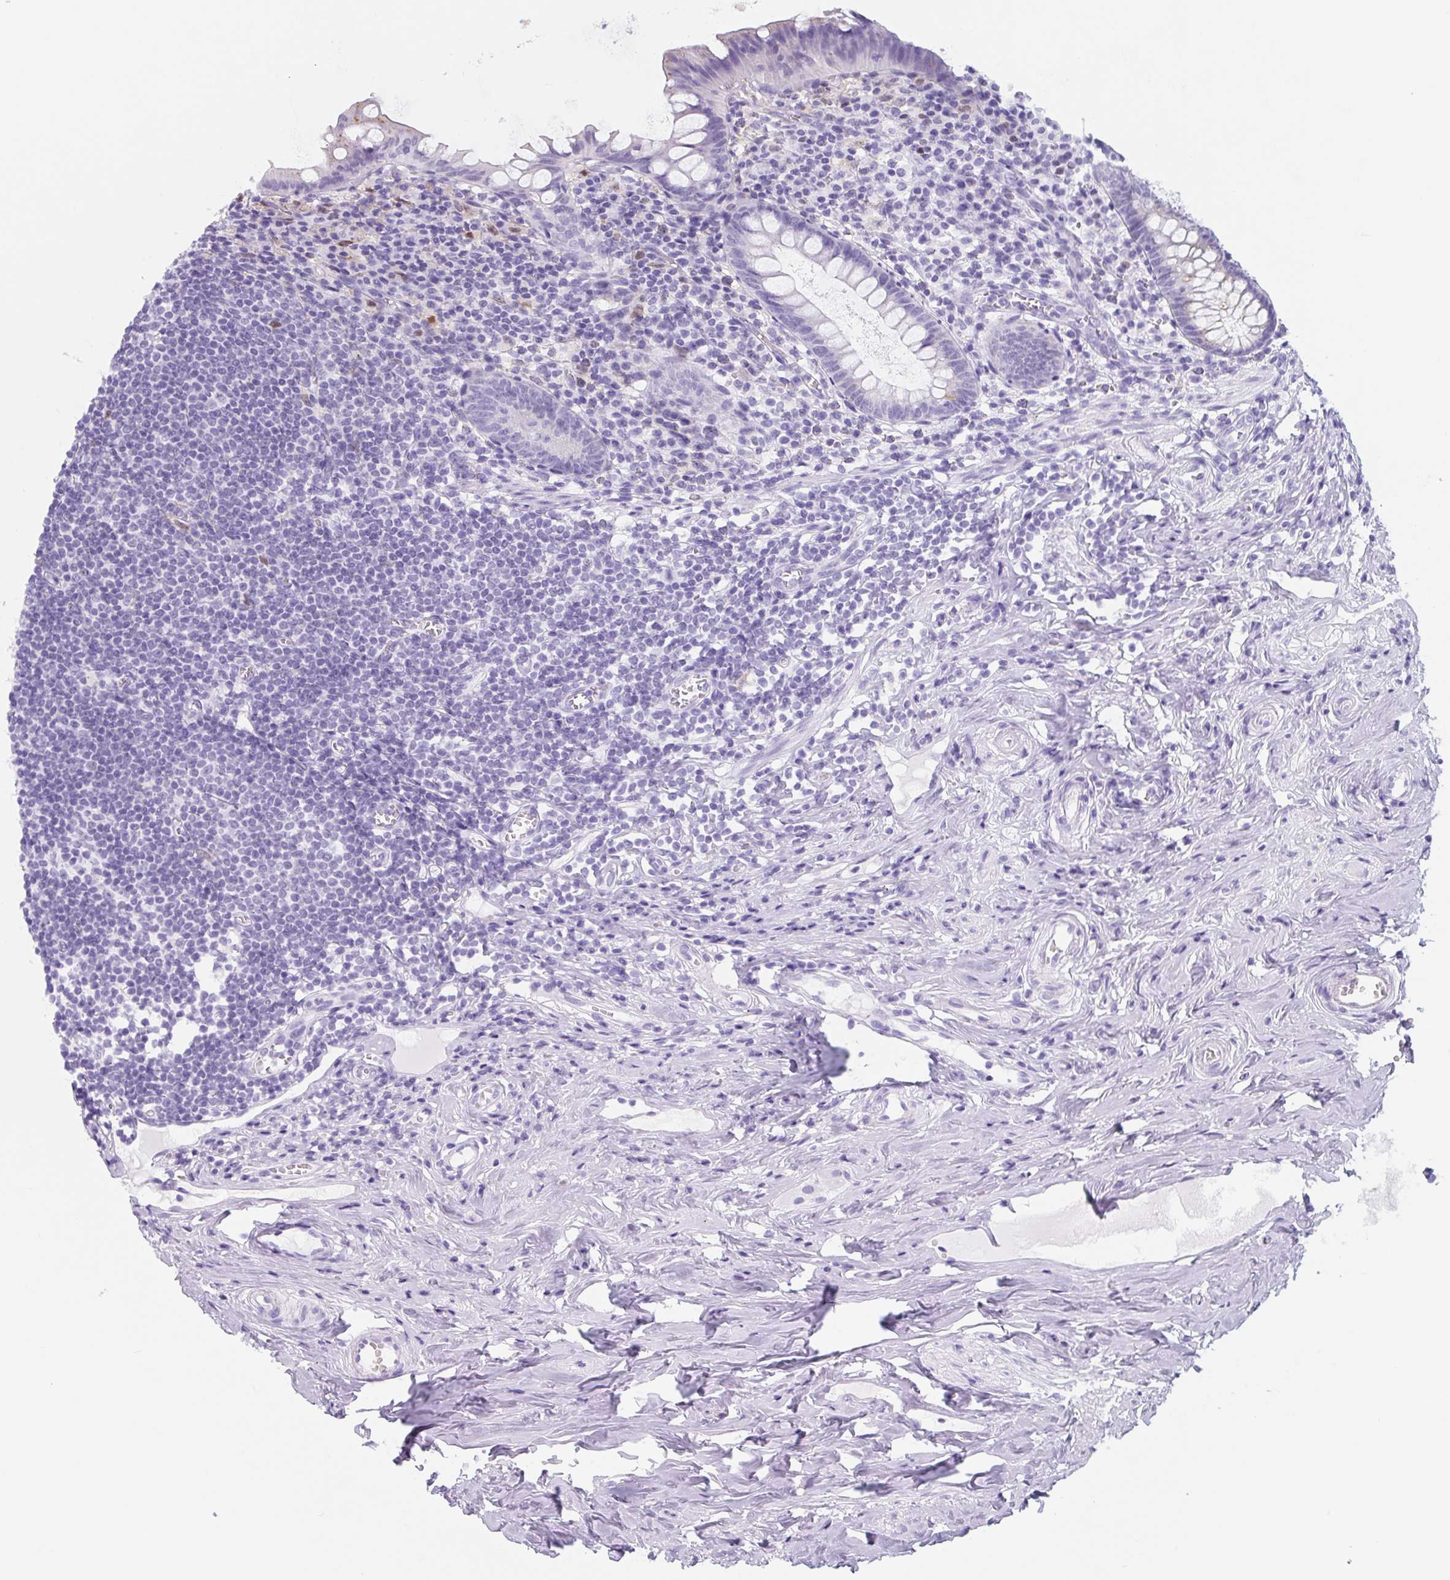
{"staining": {"intensity": "negative", "quantity": "none", "location": "none"}, "tissue": "appendix", "cell_type": "Glandular cells", "image_type": "normal", "snomed": [{"axis": "morphology", "description": "Normal tissue, NOS"}, {"axis": "topography", "description": "Appendix"}], "caption": "IHC of benign appendix exhibits no positivity in glandular cells.", "gene": "TNFRSF8", "patient": {"sex": "female", "age": 51}}